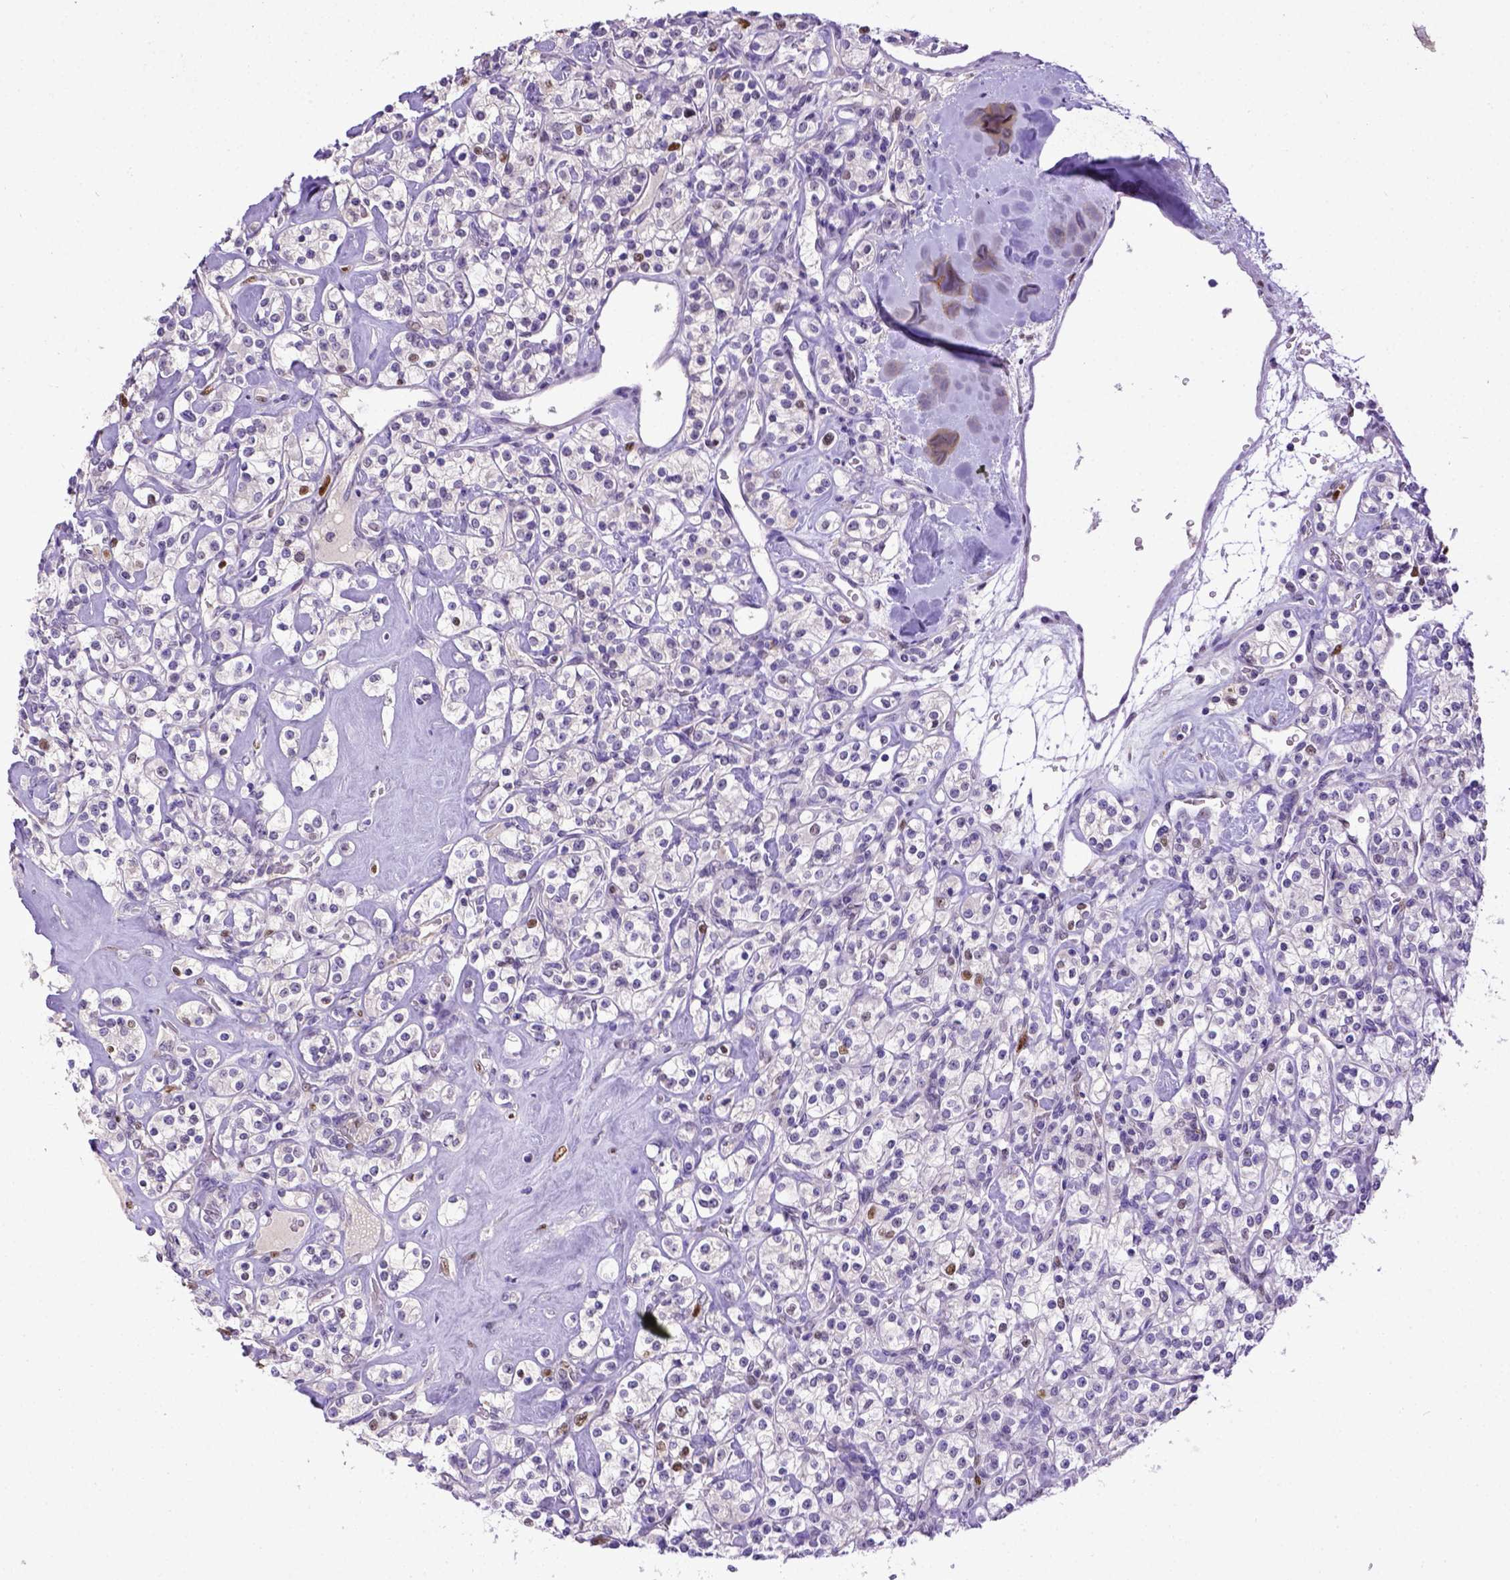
{"staining": {"intensity": "strong", "quantity": "<25%", "location": "nuclear"}, "tissue": "renal cancer", "cell_type": "Tumor cells", "image_type": "cancer", "snomed": [{"axis": "morphology", "description": "Adenocarcinoma, NOS"}, {"axis": "topography", "description": "Kidney"}], "caption": "Strong nuclear expression for a protein is present in approximately <25% of tumor cells of renal cancer using IHC.", "gene": "CDKN1A", "patient": {"sex": "male", "age": 77}}